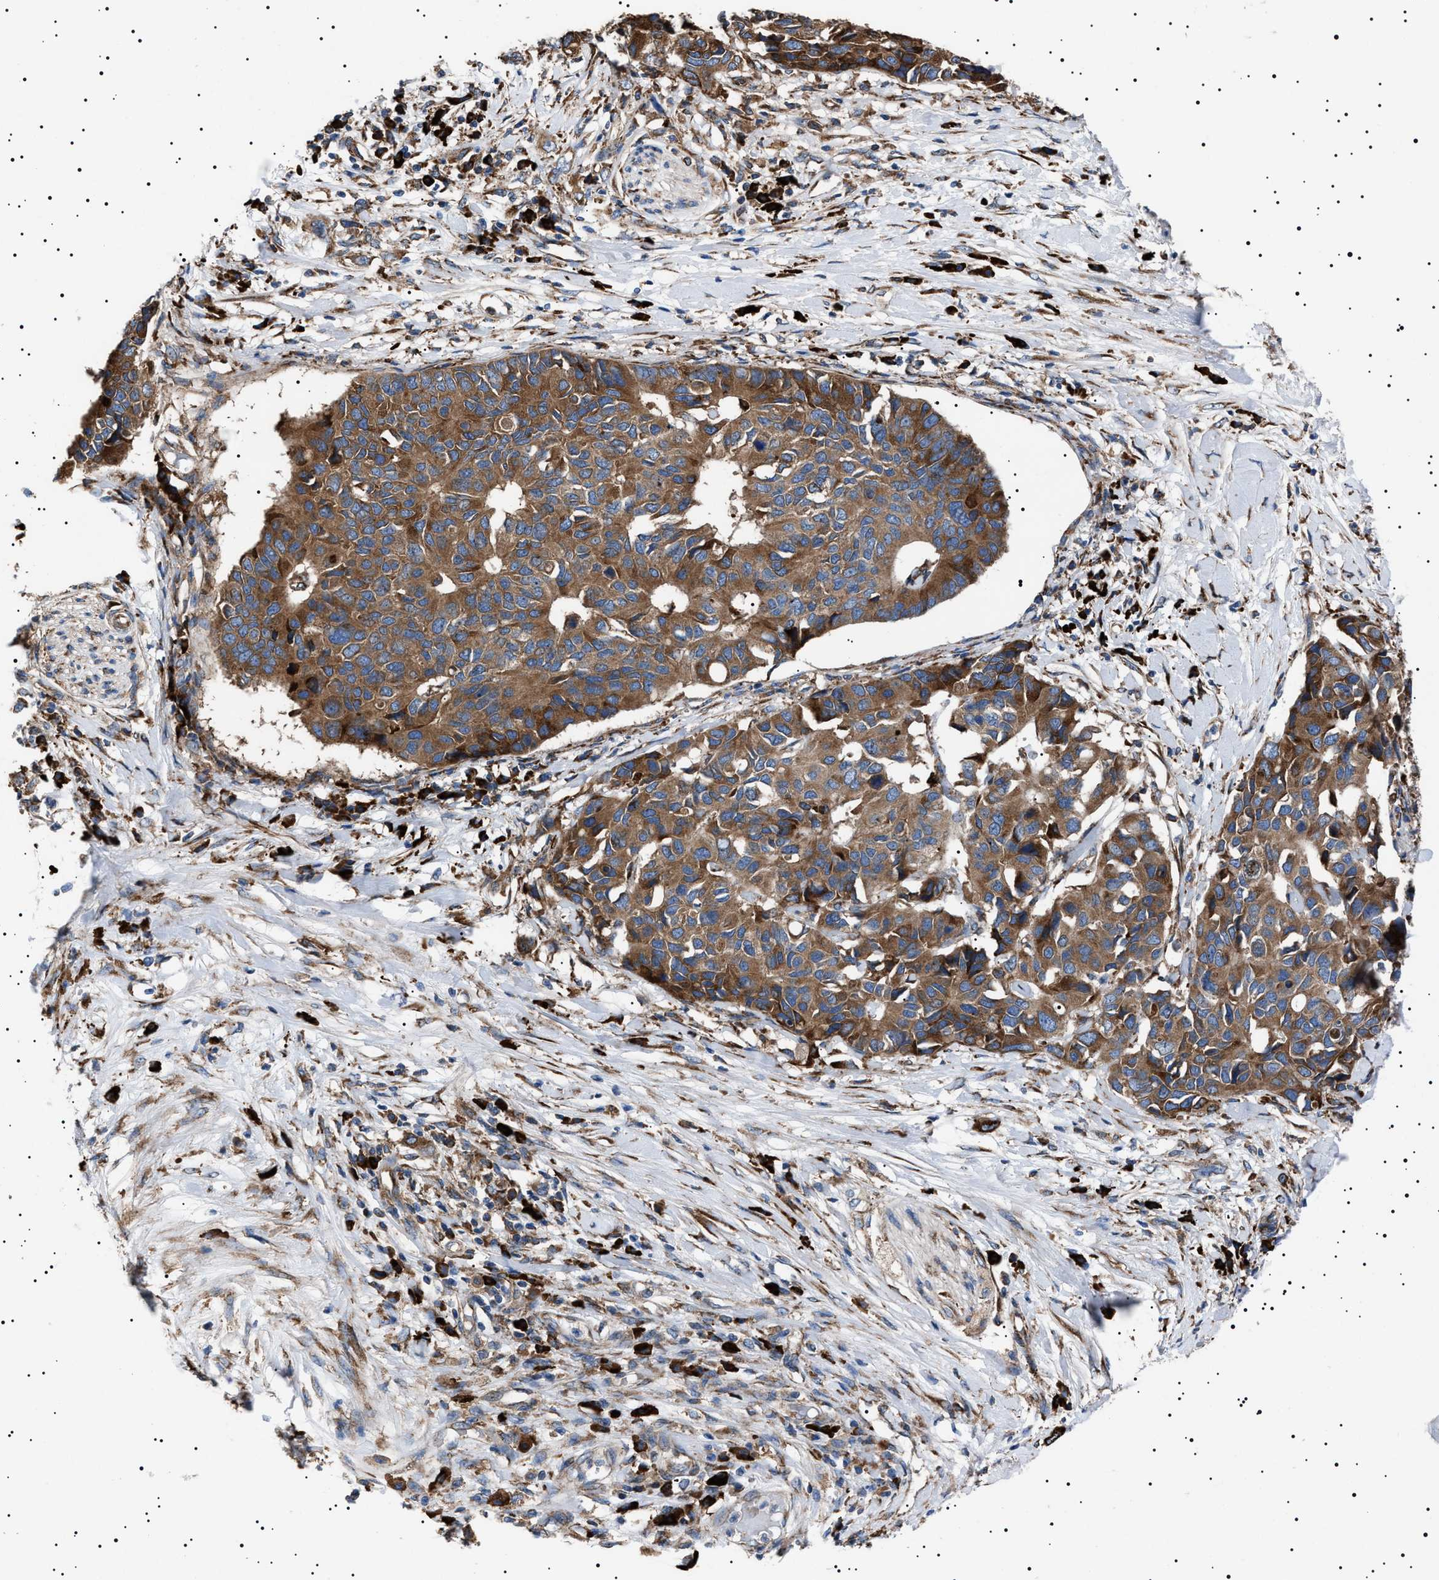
{"staining": {"intensity": "moderate", "quantity": ">75%", "location": "cytoplasmic/membranous"}, "tissue": "pancreatic cancer", "cell_type": "Tumor cells", "image_type": "cancer", "snomed": [{"axis": "morphology", "description": "Adenocarcinoma, NOS"}, {"axis": "topography", "description": "Pancreas"}], "caption": "Brown immunohistochemical staining in human pancreatic cancer reveals moderate cytoplasmic/membranous positivity in about >75% of tumor cells. (Brightfield microscopy of DAB IHC at high magnification).", "gene": "TOP1MT", "patient": {"sex": "female", "age": 56}}